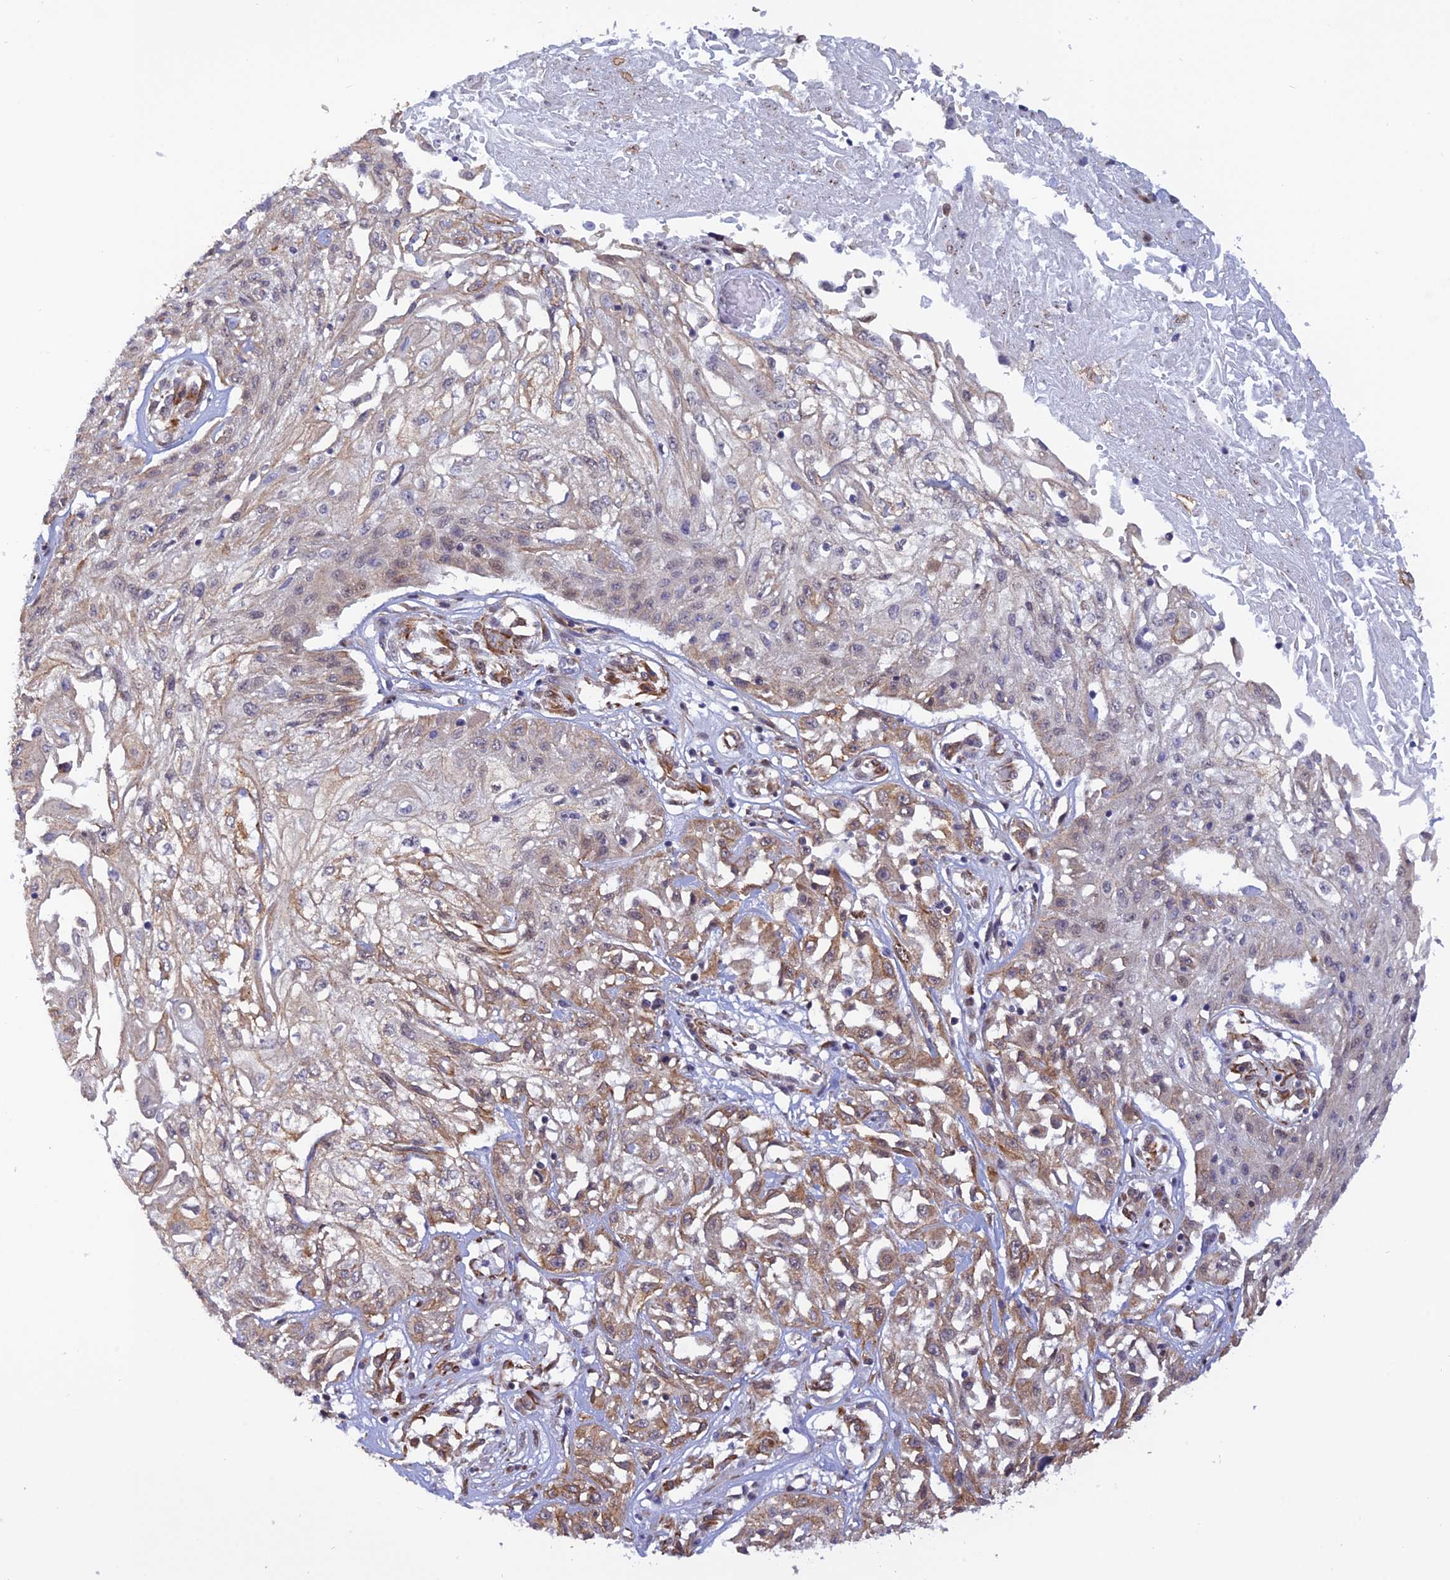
{"staining": {"intensity": "moderate", "quantity": "<25%", "location": "cytoplasmic/membranous,nuclear"}, "tissue": "skin cancer", "cell_type": "Tumor cells", "image_type": "cancer", "snomed": [{"axis": "morphology", "description": "Squamous cell carcinoma, NOS"}, {"axis": "morphology", "description": "Squamous cell carcinoma, metastatic, NOS"}, {"axis": "topography", "description": "Skin"}, {"axis": "topography", "description": "Lymph node"}], "caption": "Metastatic squamous cell carcinoma (skin) was stained to show a protein in brown. There is low levels of moderate cytoplasmic/membranous and nuclear expression in about <25% of tumor cells. Nuclei are stained in blue.", "gene": "PAGR1", "patient": {"sex": "male", "age": 75}}